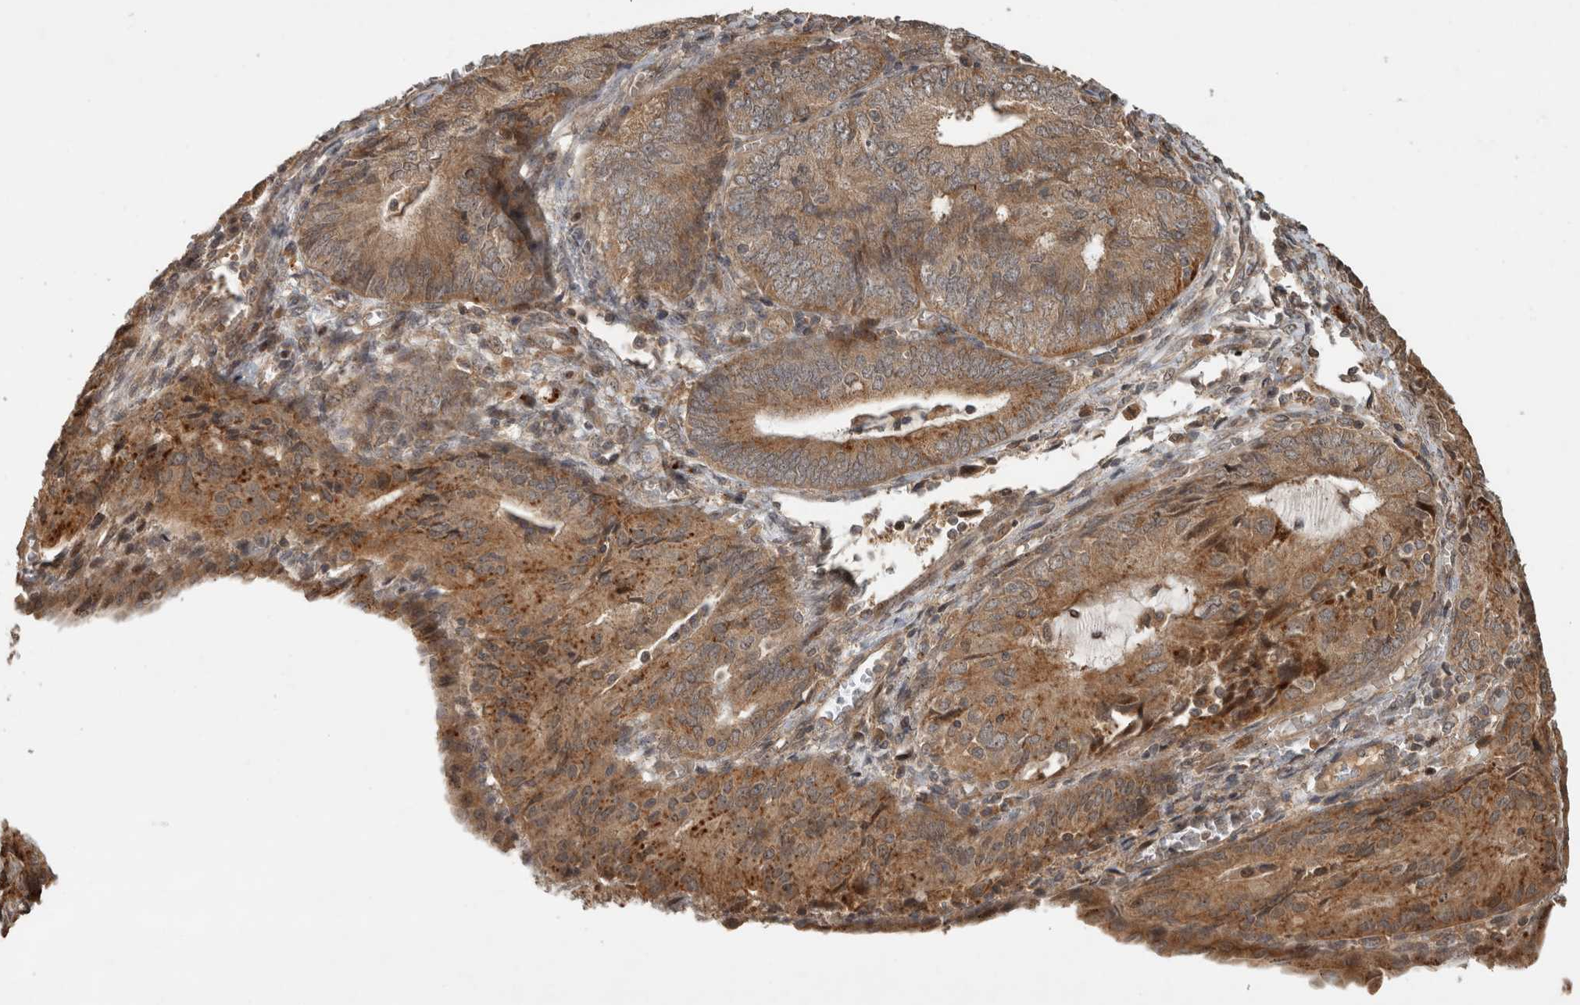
{"staining": {"intensity": "moderate", "quantity": ">75%", "location": "cytoplasmic/membranous"}, "tissue": "endometrial cancer", "cell_type": "Tumor cells", "image_type": "cancer", "snomed": [{"axis": "morphology", "description": "Adenocarcinoma, NOS"}, {"axis": "topography", "description": "Endometrium"}], "caption": "A photomicrograph of adenocarcinoma (endometrial) stained for a protein demonstrates moderate cytoplasmic/membranous brown staining in tumor cells.", "gene": "PITPNC1", "patient": {"sex": "female", "age": 81}}